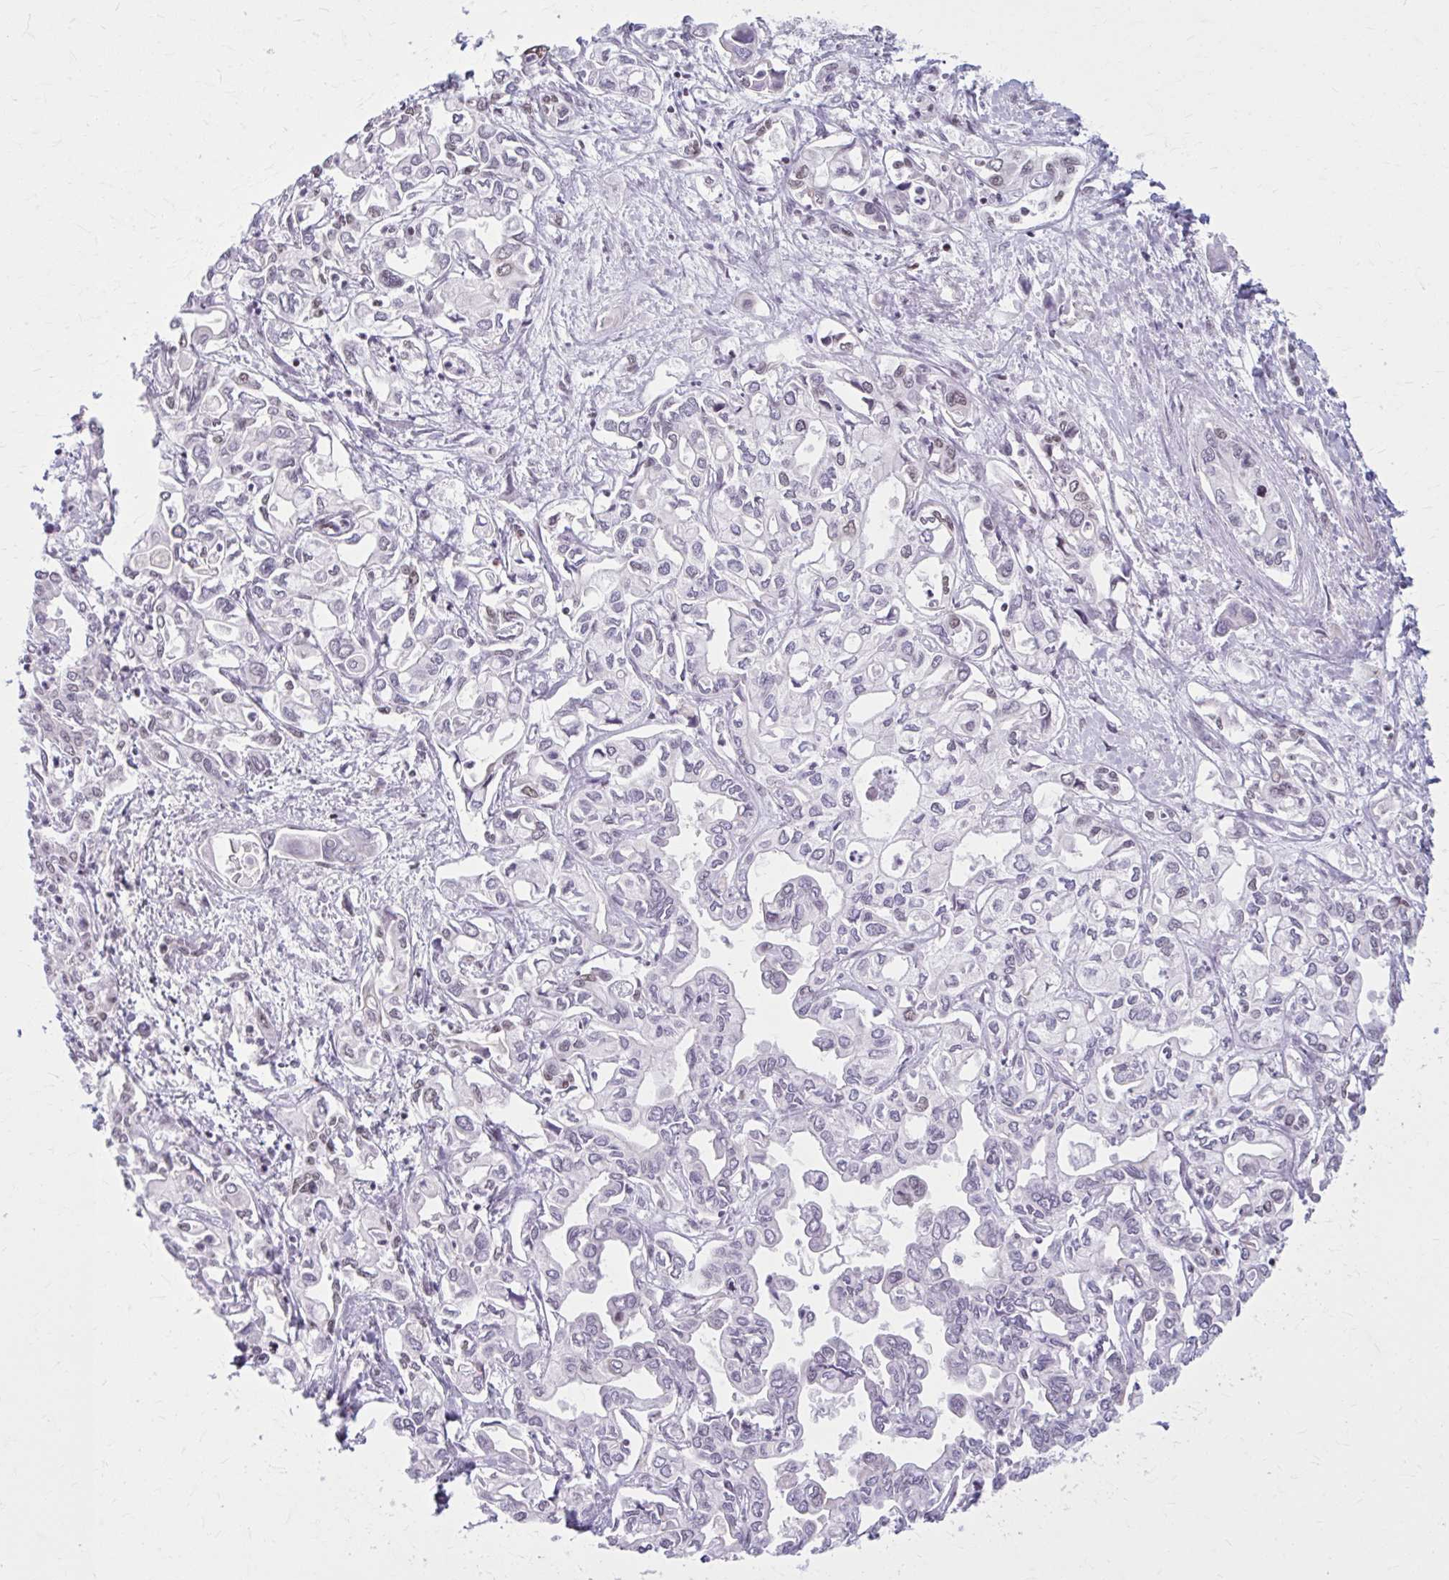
{"staining": {"intensity": "weak", "quantity": "25%-75%", "location": "nuclear"}, "tissue": "liver cancer", "cell_type": "Tumor cells", "image_type": "cancer", "snomed": [{"axis": "morphology", "description": "Cholangiocarcinoma"}, {"axis": "topography", "description": "Liver"}], "caption": "A low amount of weak nuclear staining is seen in approximately 25%-75% of tumor cells in liver cholangiocarcinoma tissue.", "gene": "PABIR1", "patient": {"sex": "female", "age": 64}}